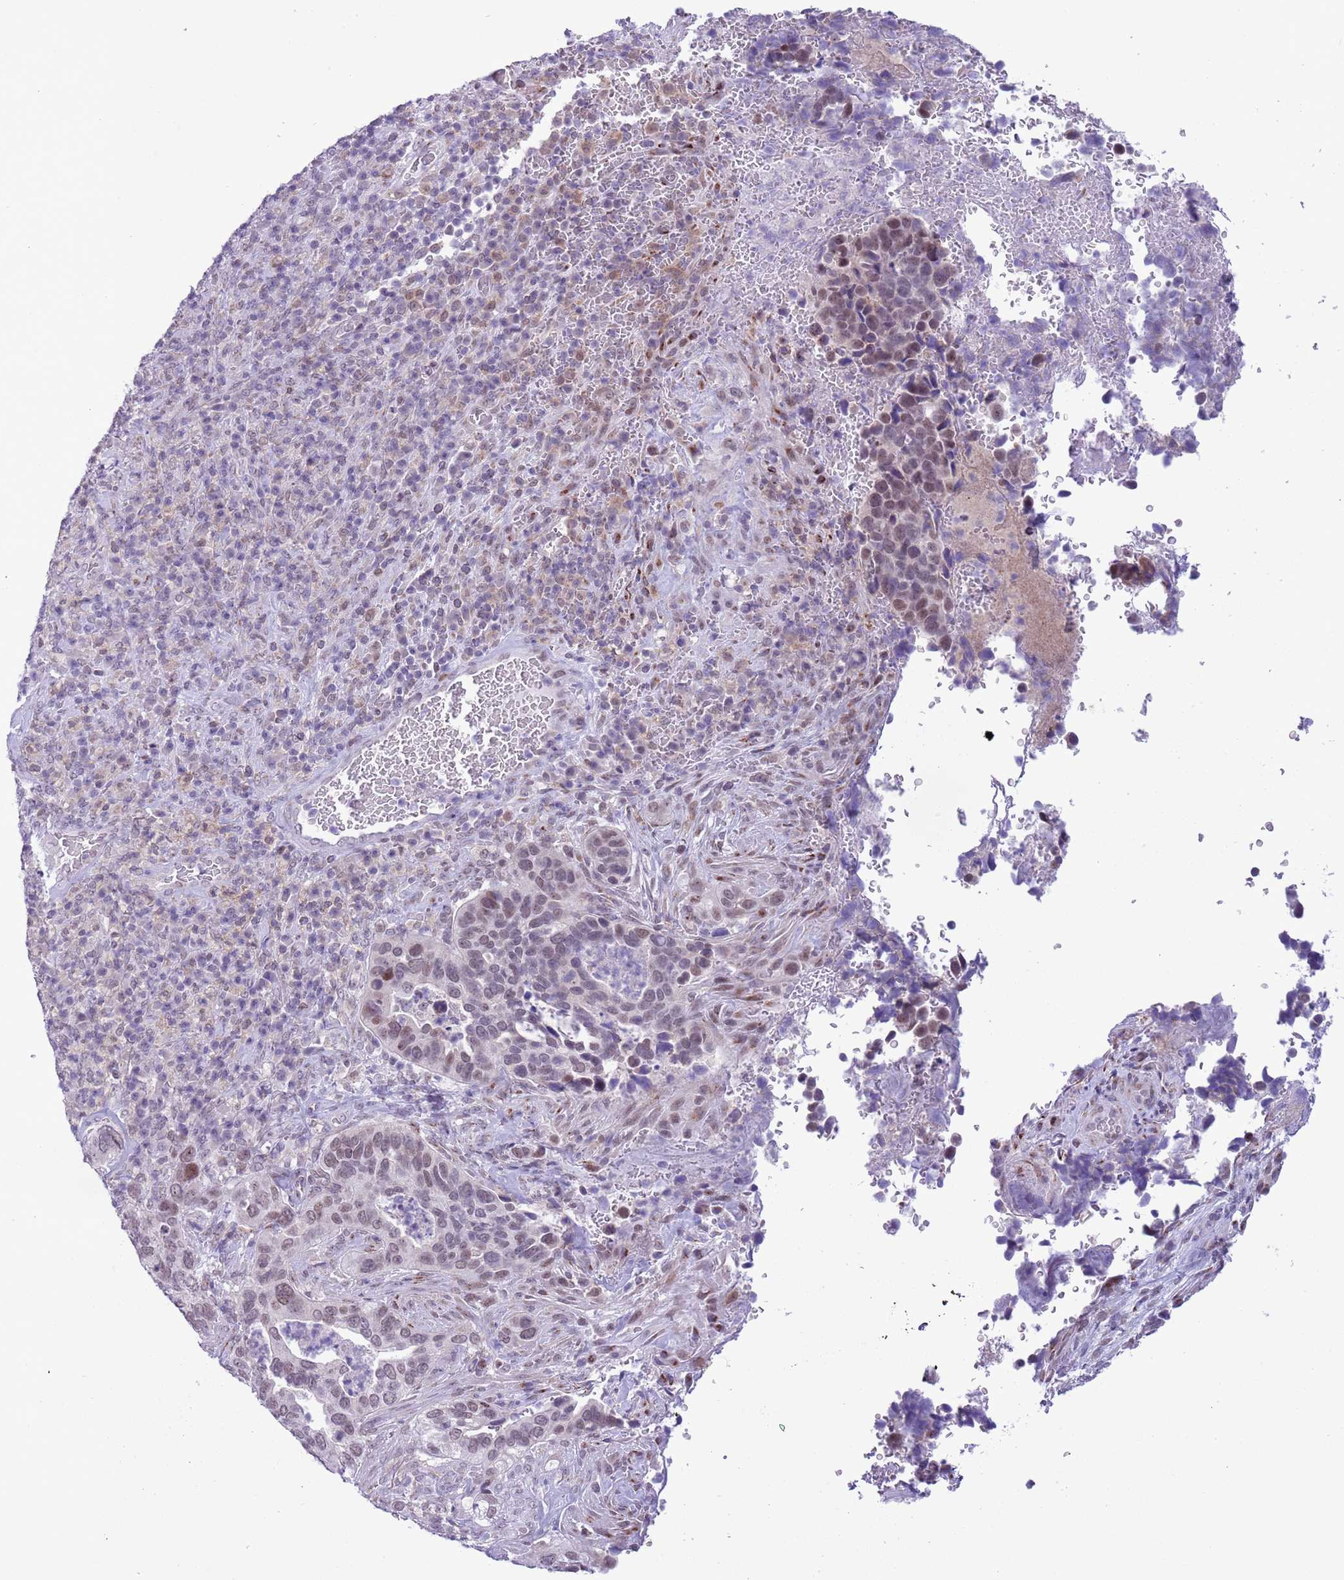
{"staining": {"intensity": "weak", "quantity": "25%-75%", "location": "nuclear"}, "tissue": "cervical cancer", "cell_type": "Tumor cells", "image_type": "cancer", "snomed": [{"axis": "morphology", "description": "Squamous cell carcinoma, NOS"}, {"axis": "topography", "description": "Cervix"}], "caption": "Cervical cancer (squamous cell carcinoma) stained with DAB immunohistochemistry displays low levels of weak nuclear expression in approximately 25%-75% of tumor cells. The protein is shown in brown color, while the nuclei are stained blue.", "gene": "ZNF576", "patient": {"sex": "female", "age": 38}}